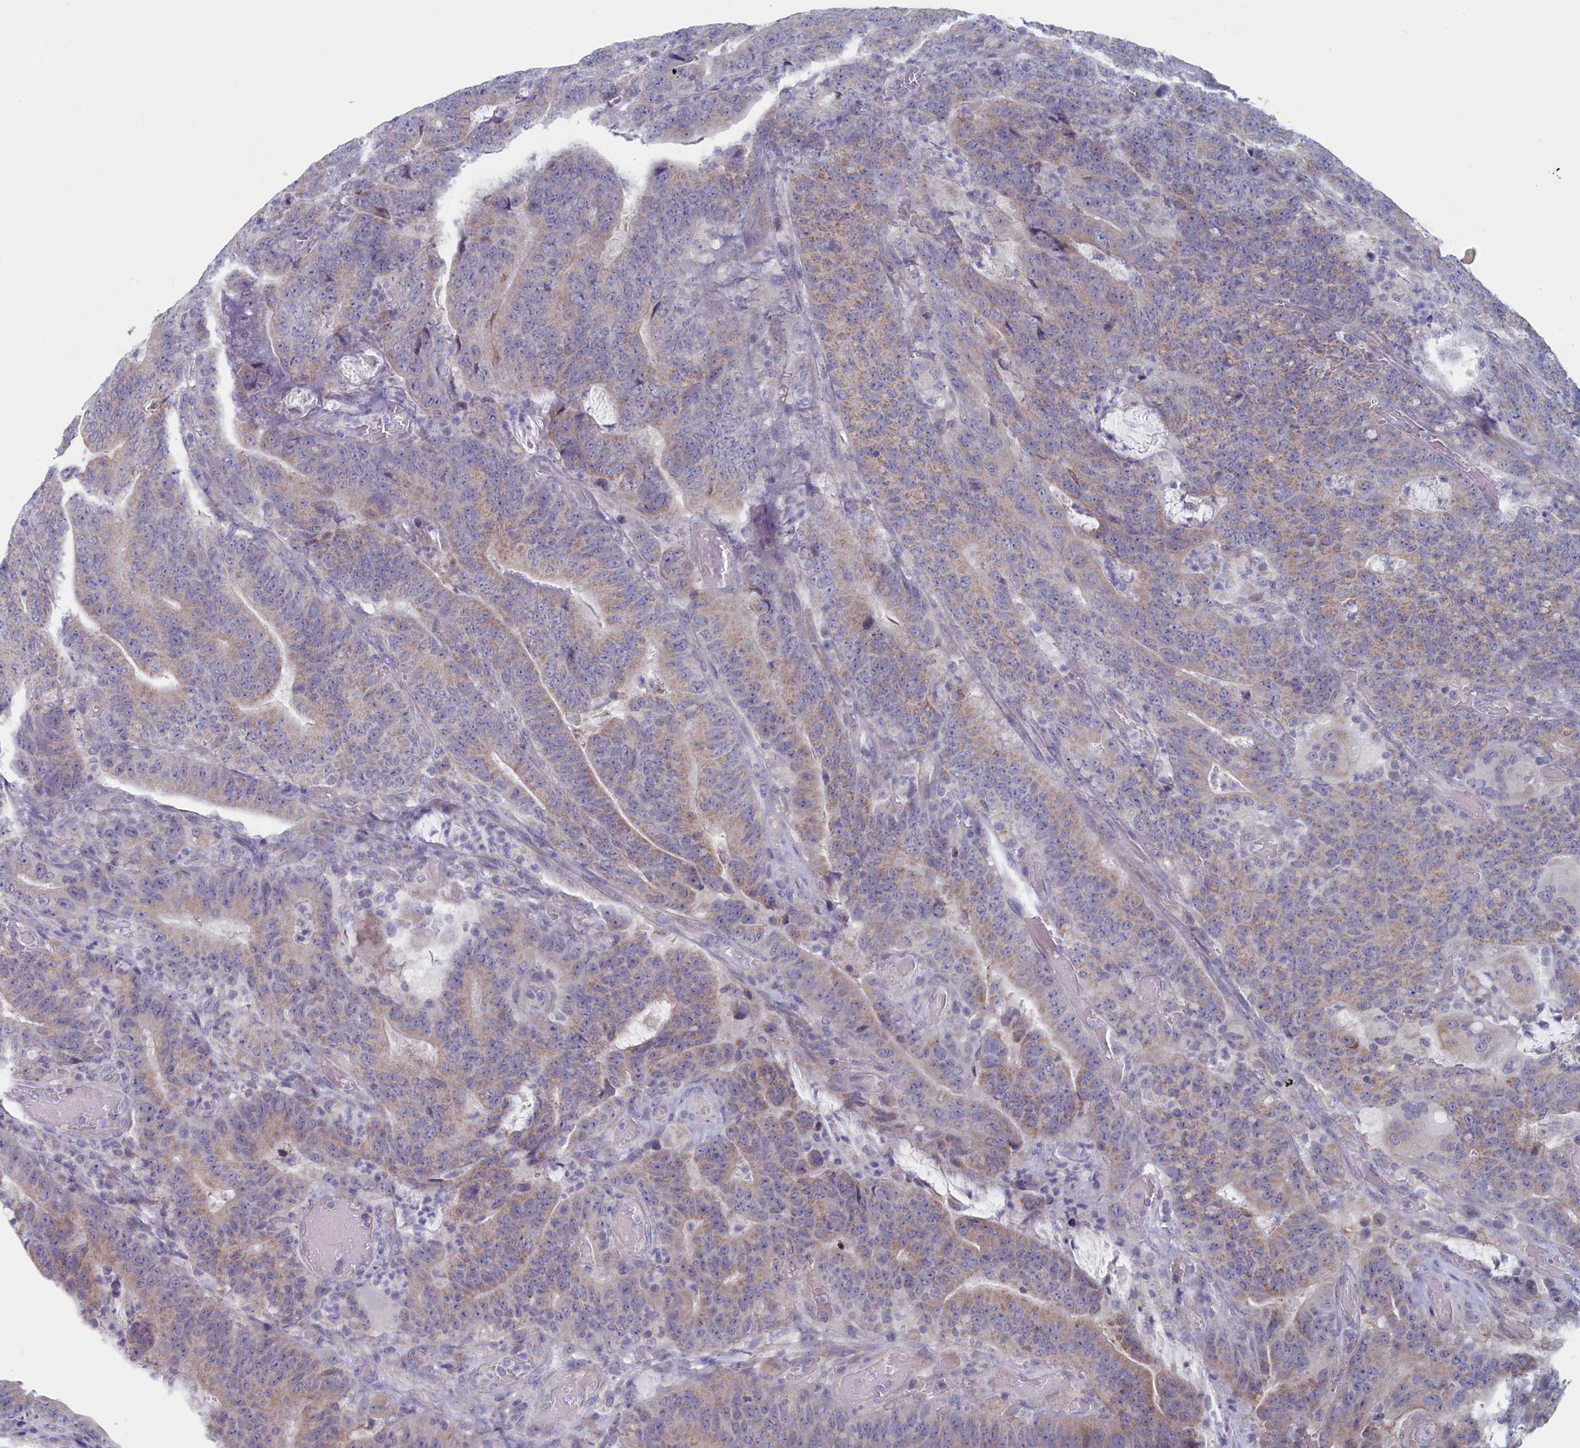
{"staining": {"intensity": "weak", "quantity": "<25%", "location": "cytoplasmic/membranous"}, "tissue": "colorectal cancer", "cell_type": "Tumor cells", "image_type": "cancer", "snomed": [{"axis": "morphology", "description": "Normal tissue, NOS"}, {"axis": "morphology", "description": "Adenocarcinoma, NOS"}, {"axis": "topography", "description": "Colon"}], "caption": "Human colorectal cancer (adenocarcinoma) stained for a protein using immunohistochemistry demonstrates no staining in tumor cells.", "gene": "WDR76", "patient": {"sex": "female", "age": 75}}